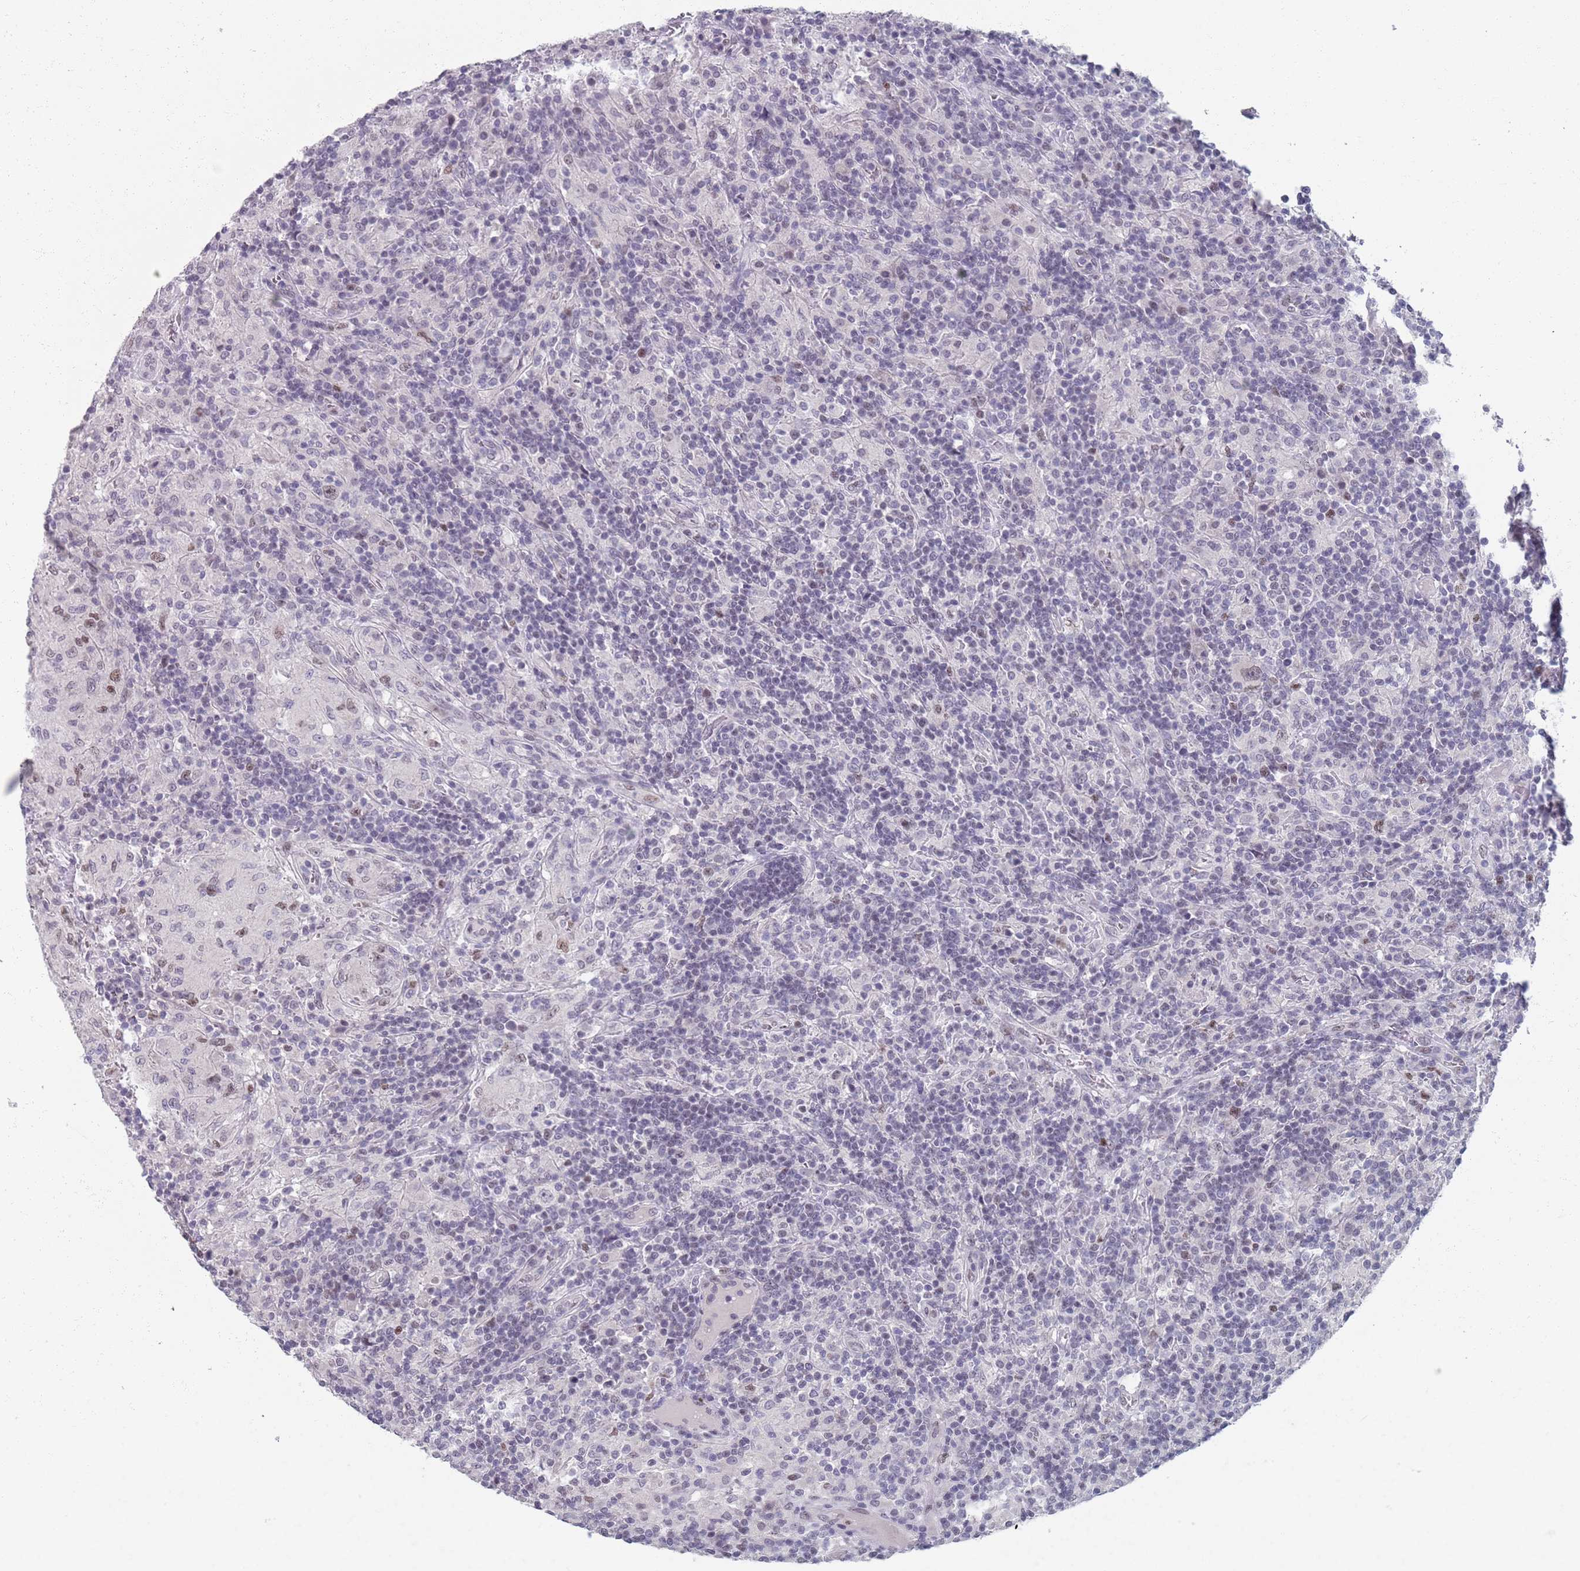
{"staining": {"intensity": "moderate", "quantity": "<25%", "location": "nuclear"}, "tissue": "lymphoma", "cell_type": "Tumor cells", "image_type": "cancer", "snomed": [{"axis": "morphology", "description": "Hodgkin's disease, NOS"}, {"axis": "topography", "description": "Lymph node"}], "caption": "A photomicrograph showing moderate nuclear positivity in about <25% of tumor cells in lymphoma, as visualized by brown immunohistochemical staining.", "gene": "SAMD1", "patient": {"sex": "male", "age": 70}}